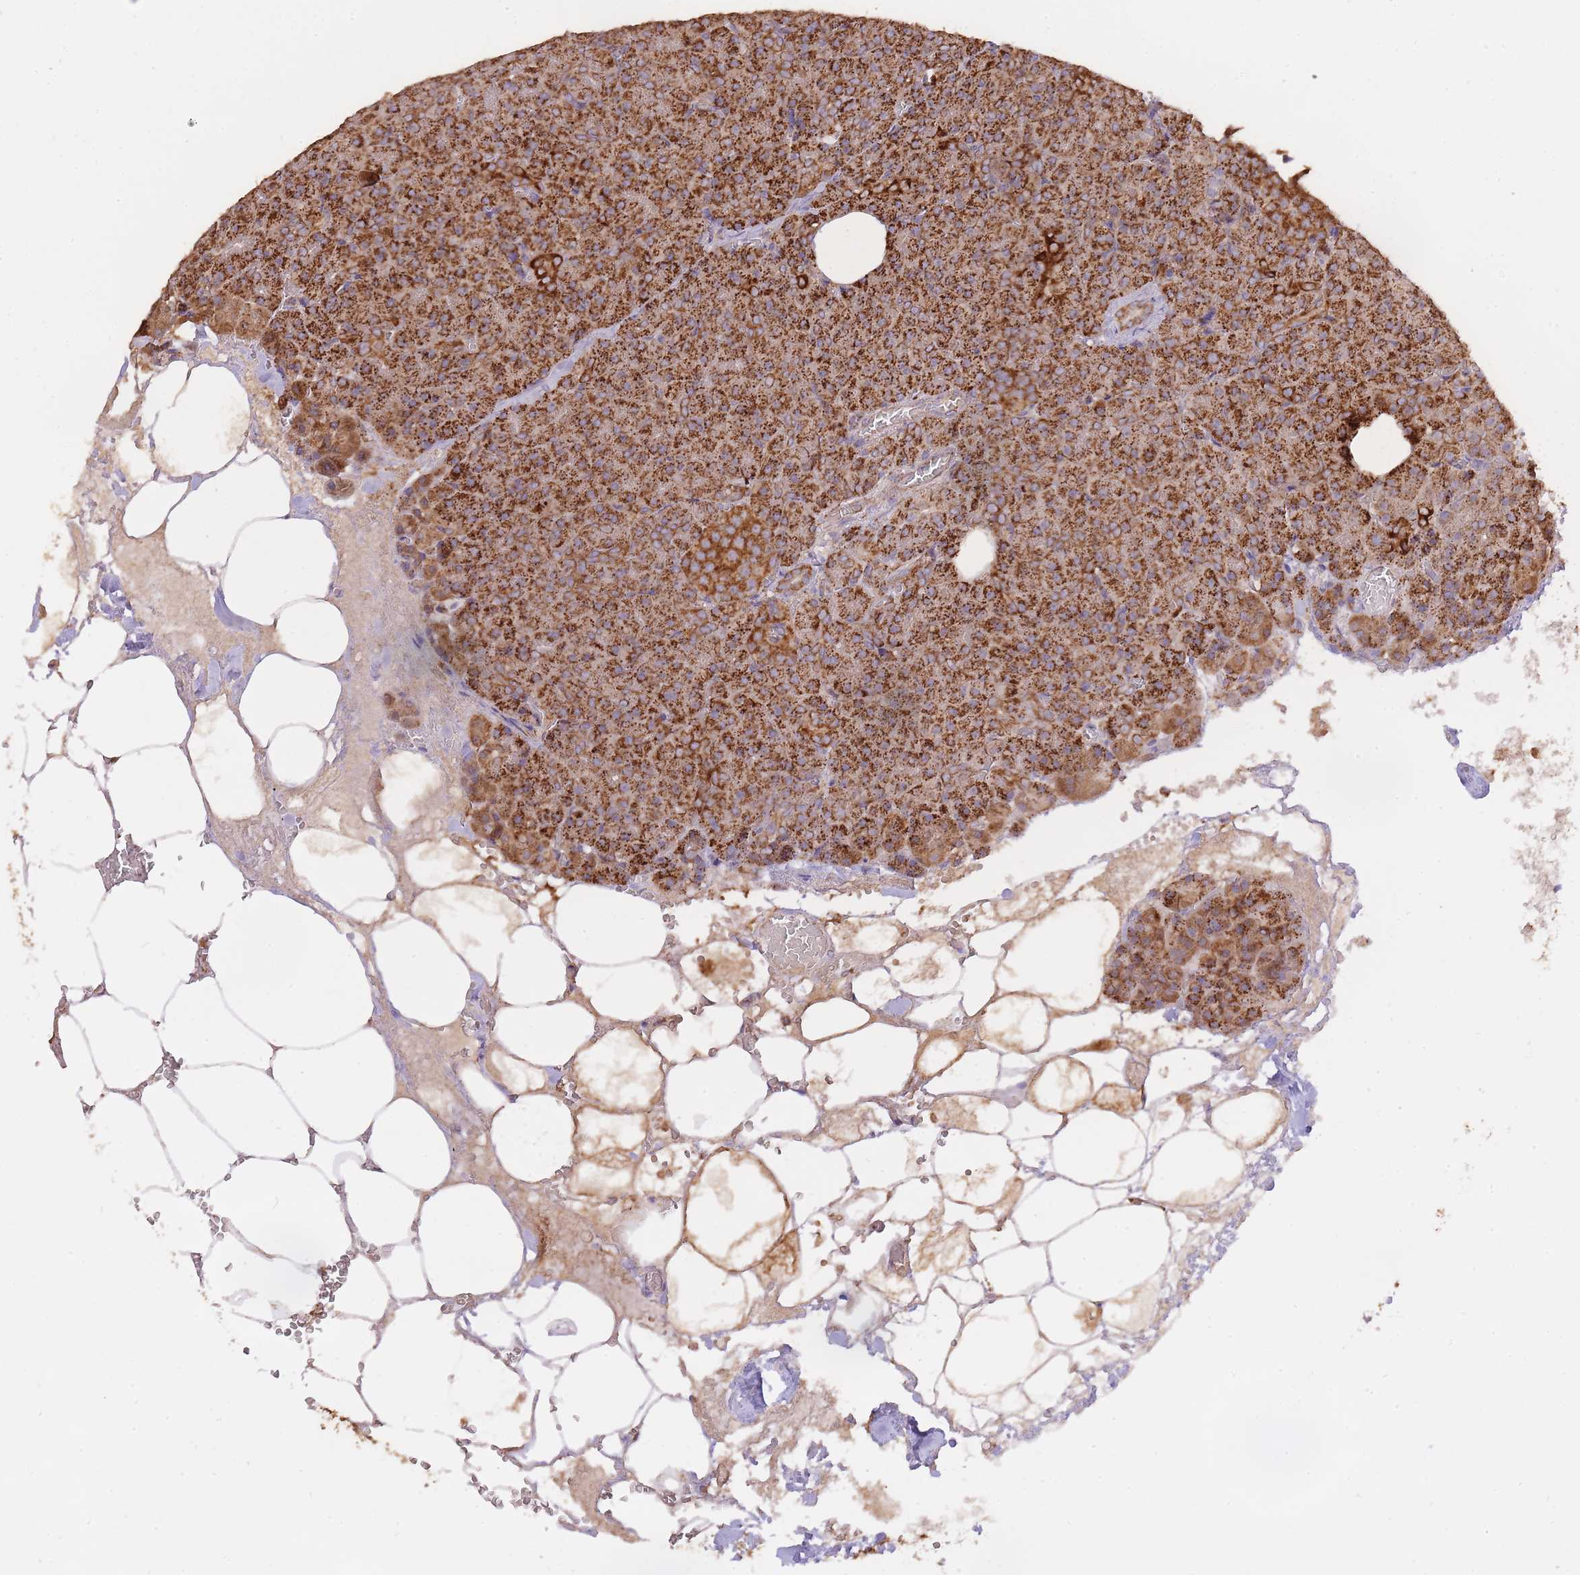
{"staining": {"intensity": "strong", "quantity": ">75%", "location": "cytoplasmic/membranous"}, "tissue": "pancreas", "cell_type": "Exocrine glandular cells", "image_type": "normal", "snomed": [{"axis": "morphology", "description": "Normal tissue, NOS"}, {"axis": "topography", "description": "Pancreas"}], "caption": "Pancreas stained with DAB (3,3'-diaminobenzidine) immunohistochemistry reveals high levels of strong cytoplasmic/membranous positivity in approximately >75% of exocrine glandular cells.", "gene": "PREP", "patient": {"sex": "female", "age": 74}}